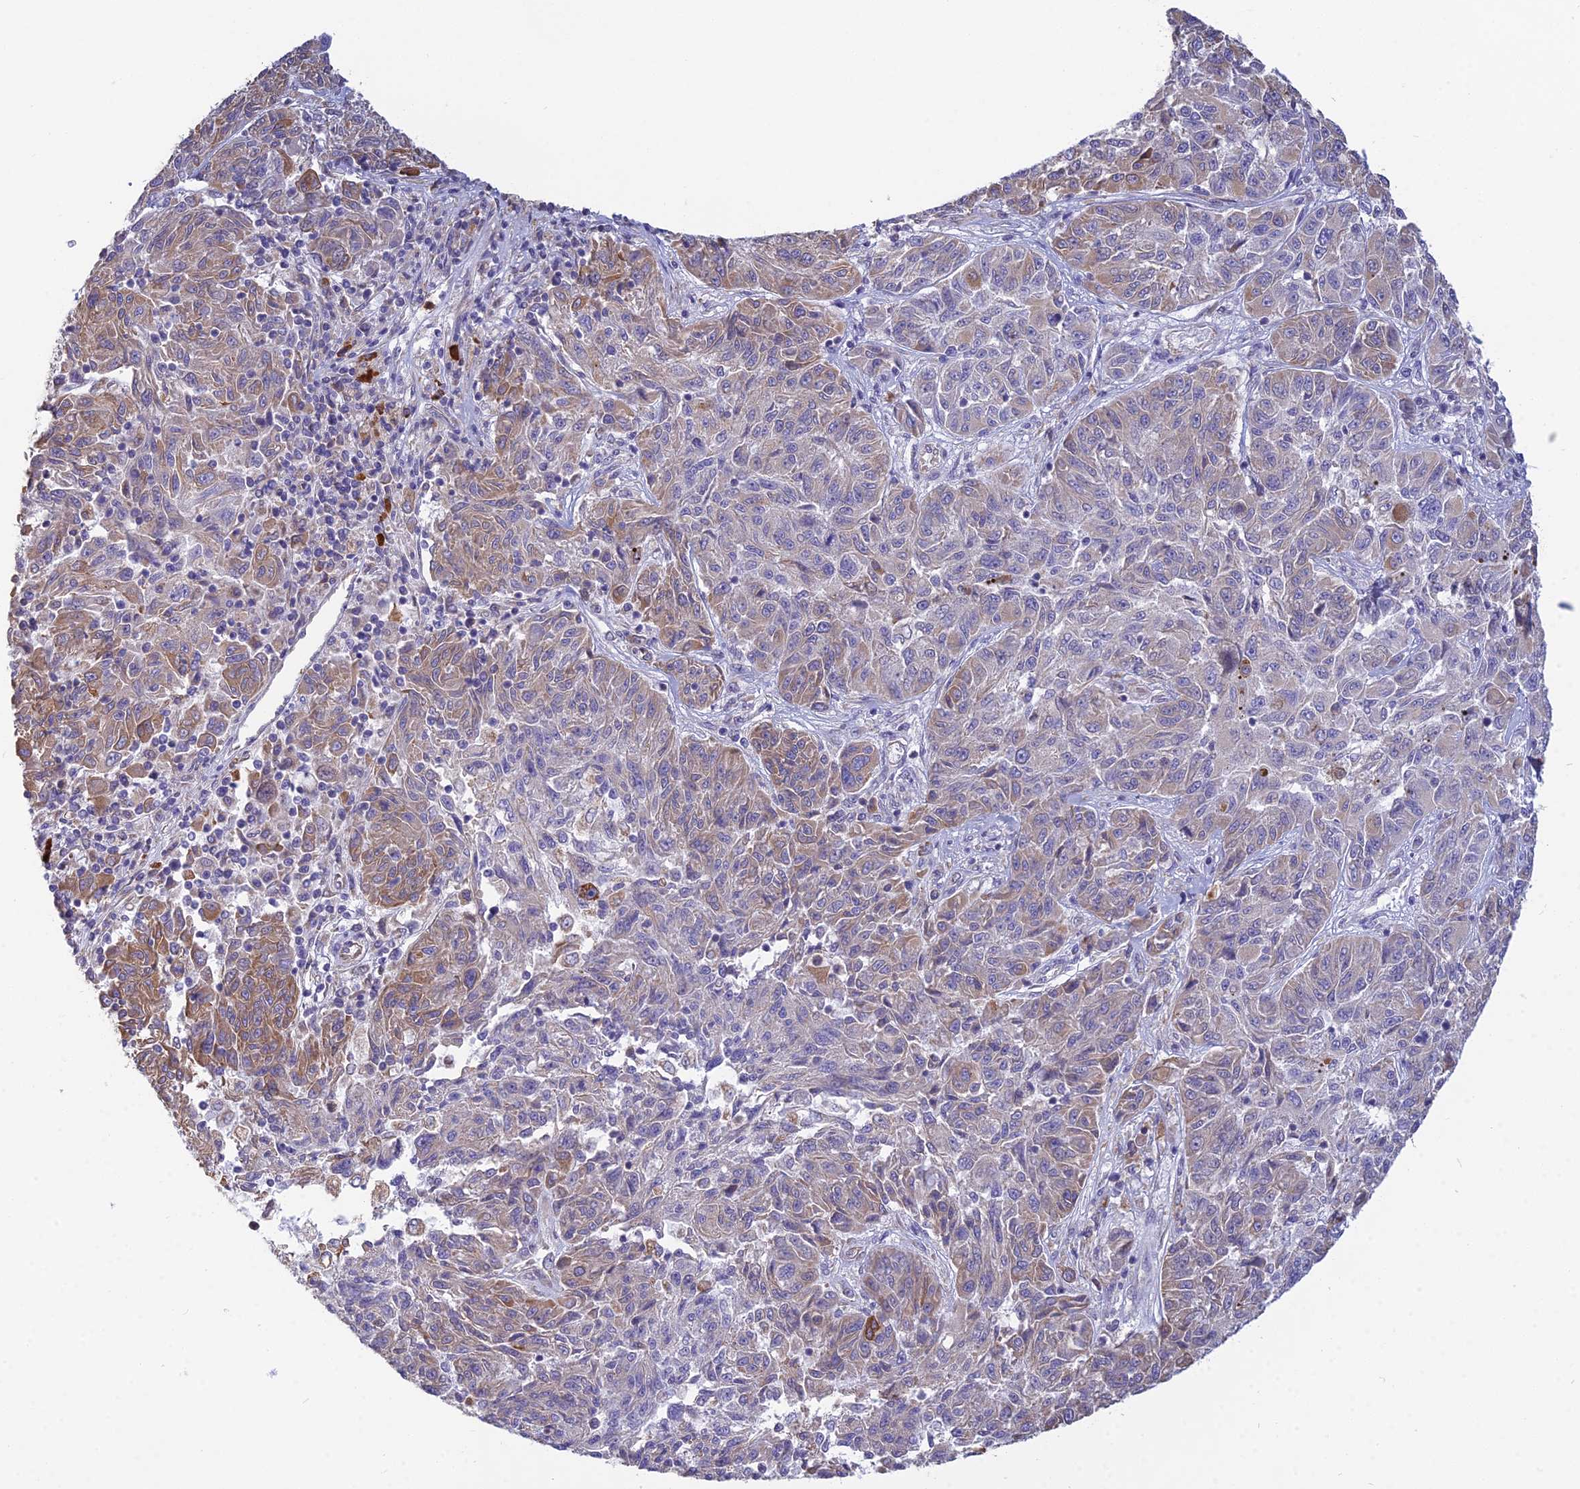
{"staining": {"intensity": "moderate", "quantity": "25%-75%", "location": "cytoplasmic/membranous"}, "tissue": "melanoma", "cell_type": "Tumor cells", "image_type": "cancer", "snomed": [{"axis": "morphology", "description": "Malignant melanoma, NOS"}, {"axis": "topography", "description": "Skin"}], "caption": "This micrograph demonstrates IHC staining of malignant melanoma, with medium moderate cytoplasmic/membranous positivity in approximately 25%-75% of tumor cells.", "gene": "HM13", "patient": {"sex": "male", "age": 53}}